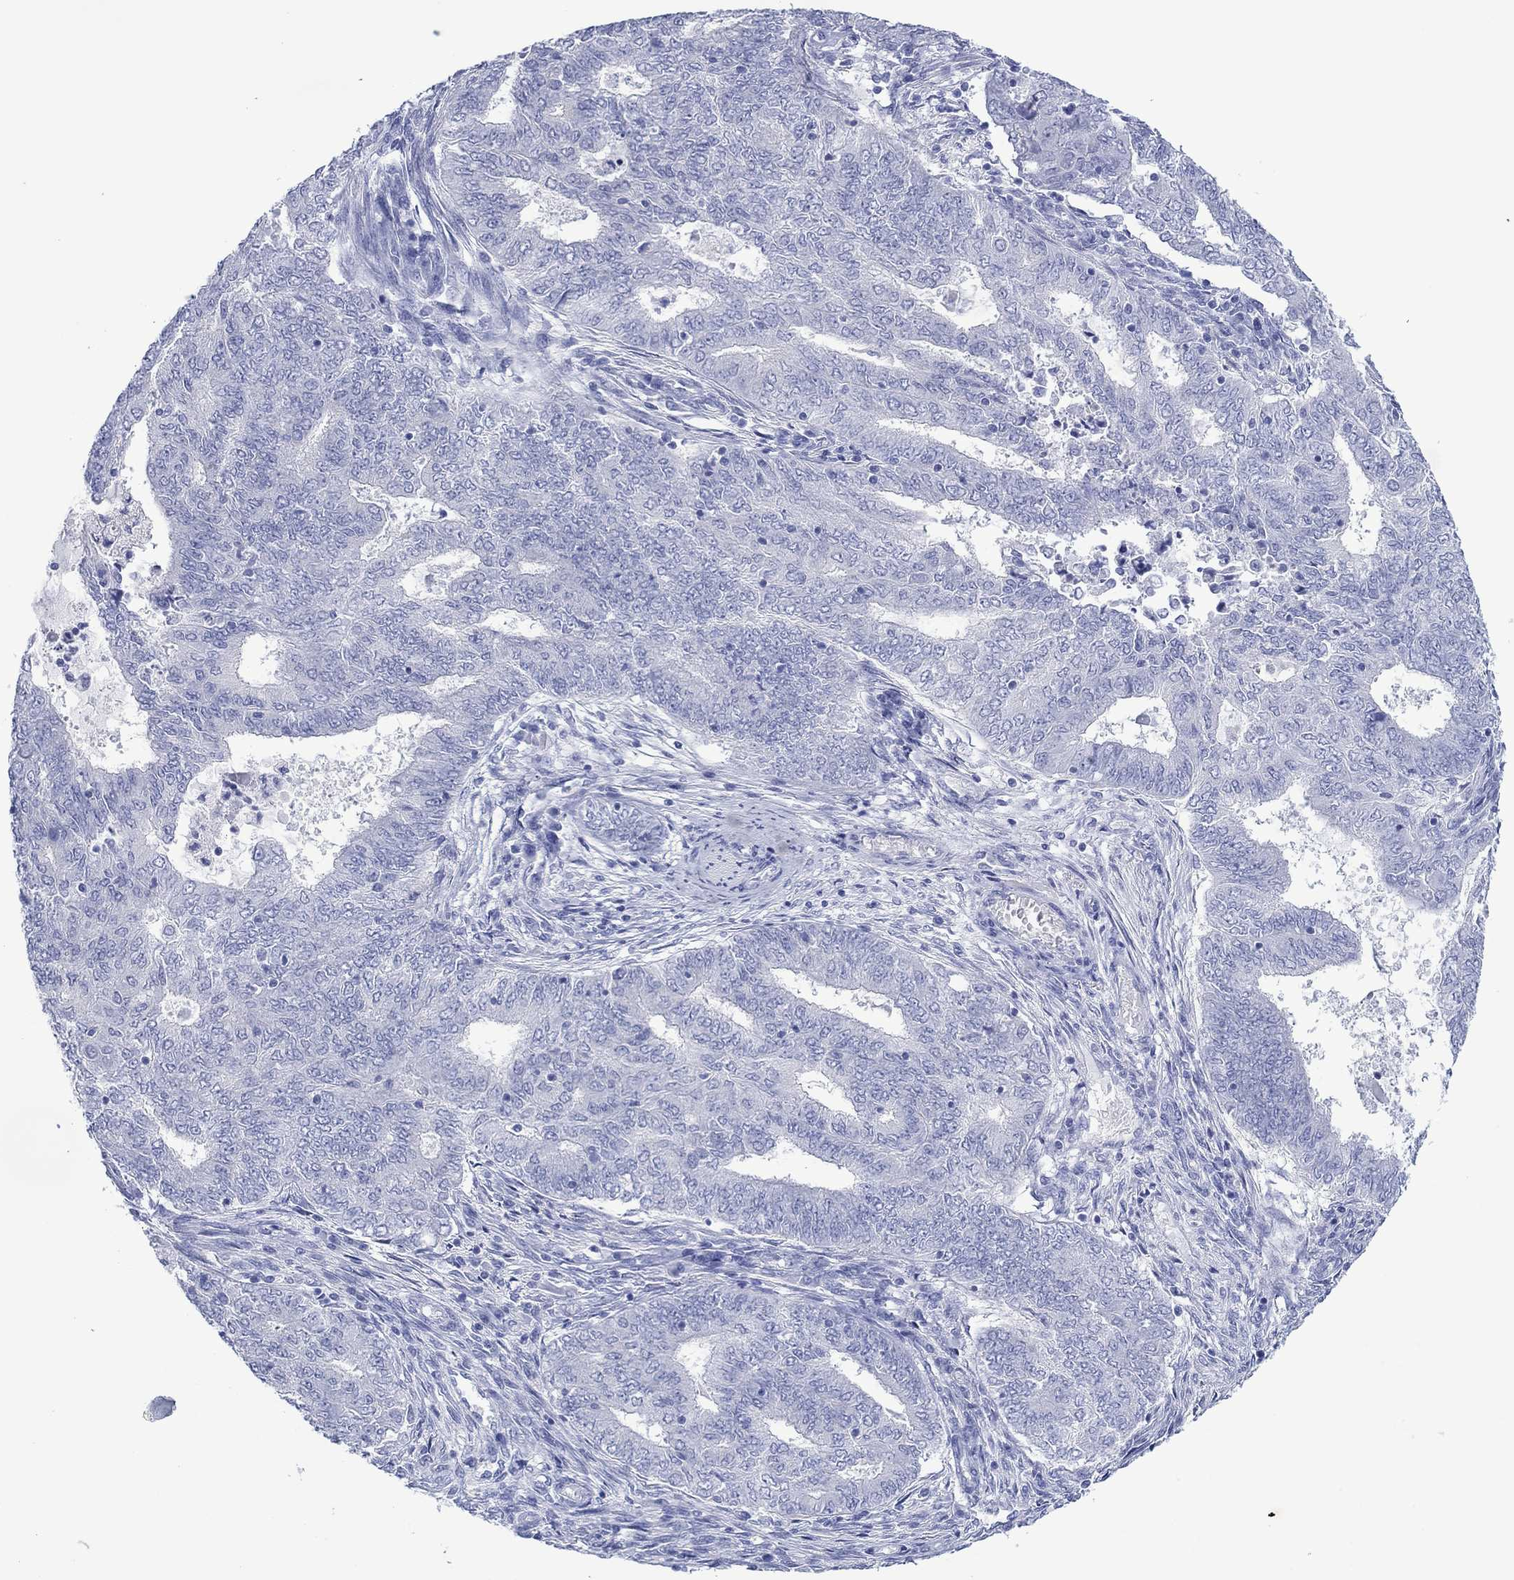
{"staining": {"intensity": "negative", "quantity": "none", "location": "none"}, "tissue": "endometrial cancer", "cell_type": "Tumor cells", "image_type": "cancer", "snomed": [{"axis": "morphology", "description": "Adenocarcinoma, NOS"}, {"axis": "topography", "description": "Endometrium"}], "caption": "High power microscopy micrograph of an IHC histopathology image of endometrial cancer, revealing no significant staining in tumor cells. Nuclei are stained in blue.", "gene": "MLANA", "patient": {"sex": "female", "age": 62}}